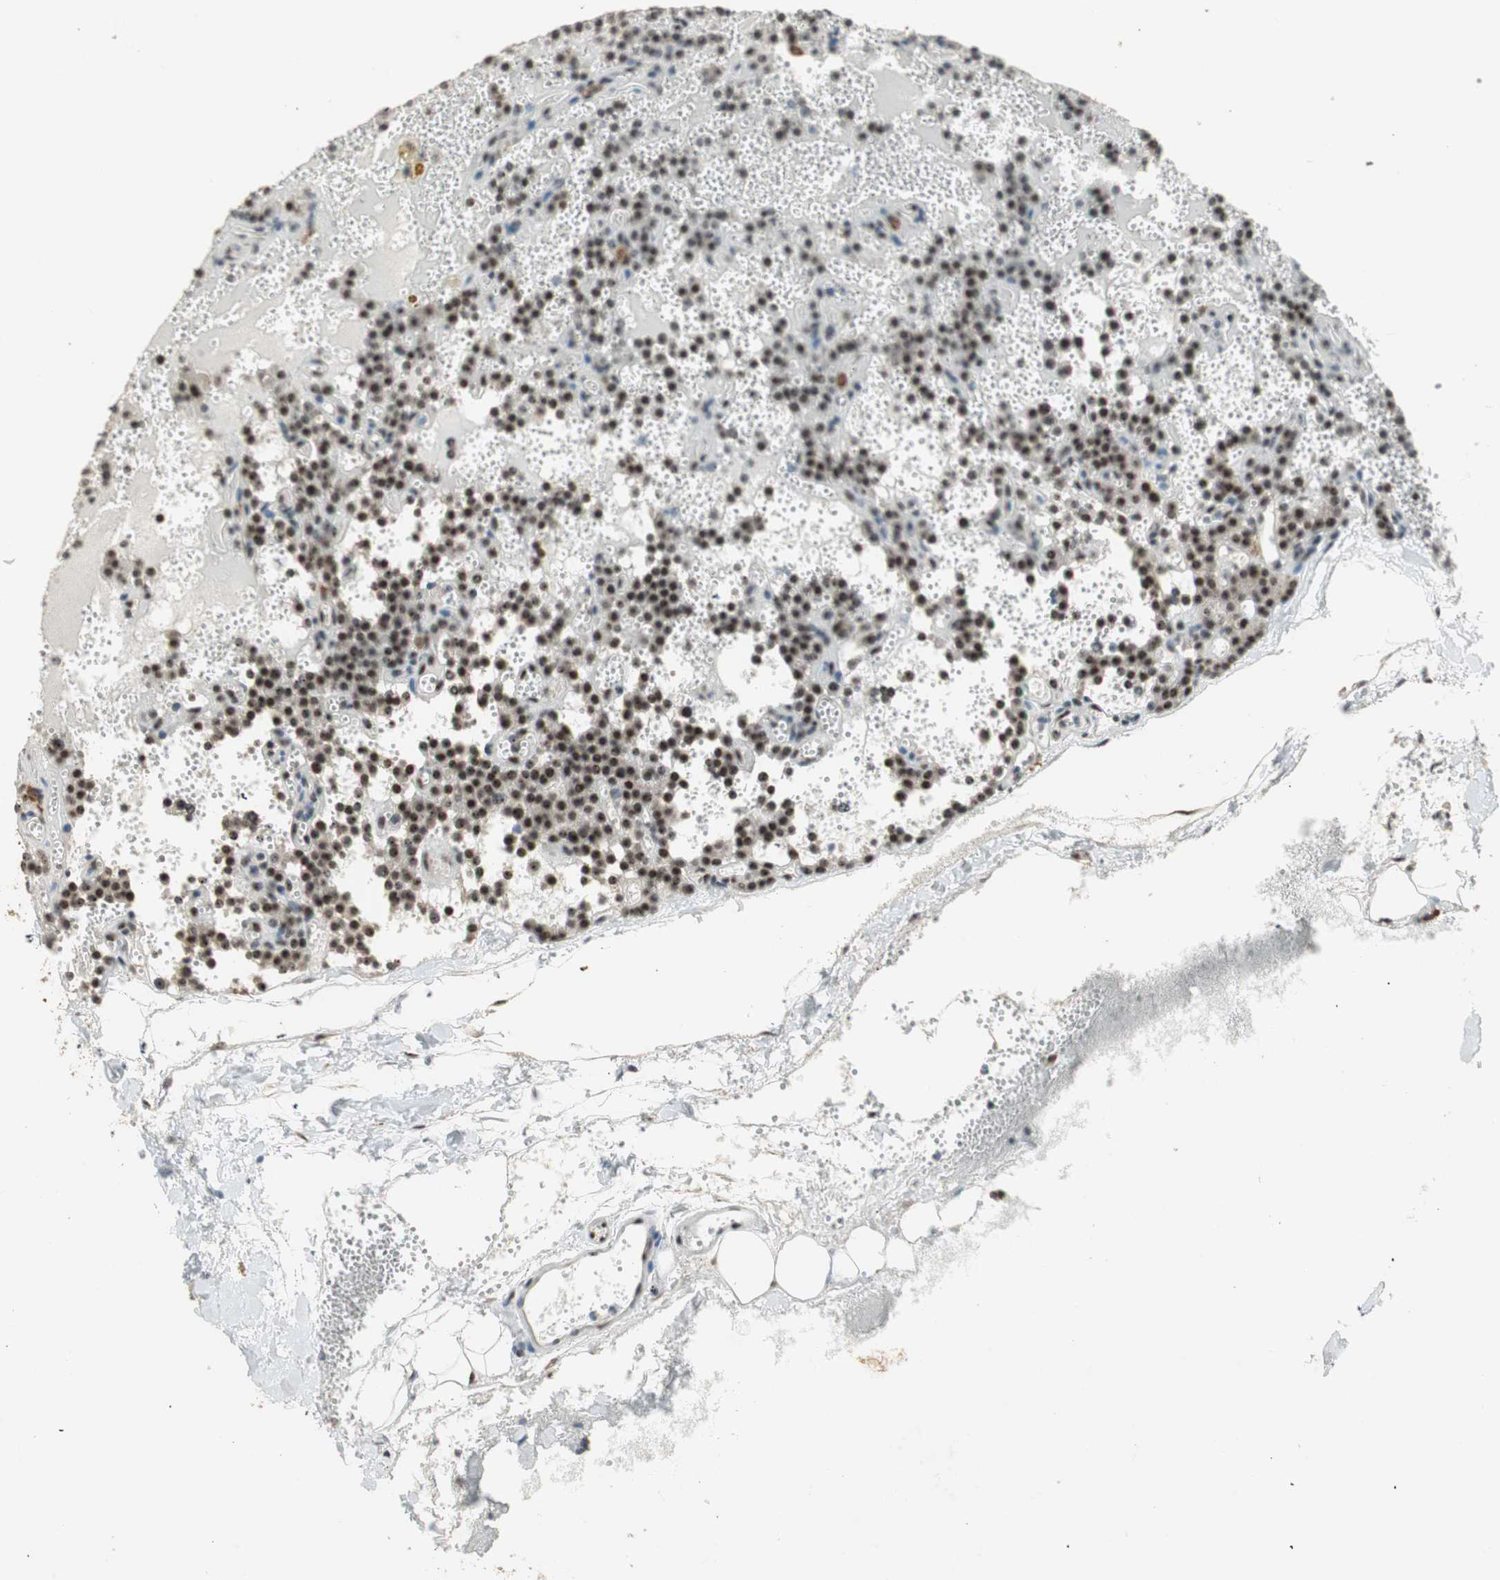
{"staining": {"intensity": "strong", "quantity": "25%-75%", "location": "nuclear"}, "tissue": "parathyroid gland", "cell_type": "Glandular cells", "image_type": "normal", "snomed": [{"axis": "morphology", "description": "Normal tissue, NOS"}, {"axis": "topography", "description": "Parathyroid gland"}], "caption": "Strong nuclear expression is present in approximately 25%-75% of glandular cells in unremarkable parathyroid gland. The staining was performed using DAB (3,3'-diaminobenzidine), with brown indicating positive protein expression. Nuclei are stained blue with hematoxylin.", "gene": "ETV4", "patient": {"sex": "male", "age": 25}}